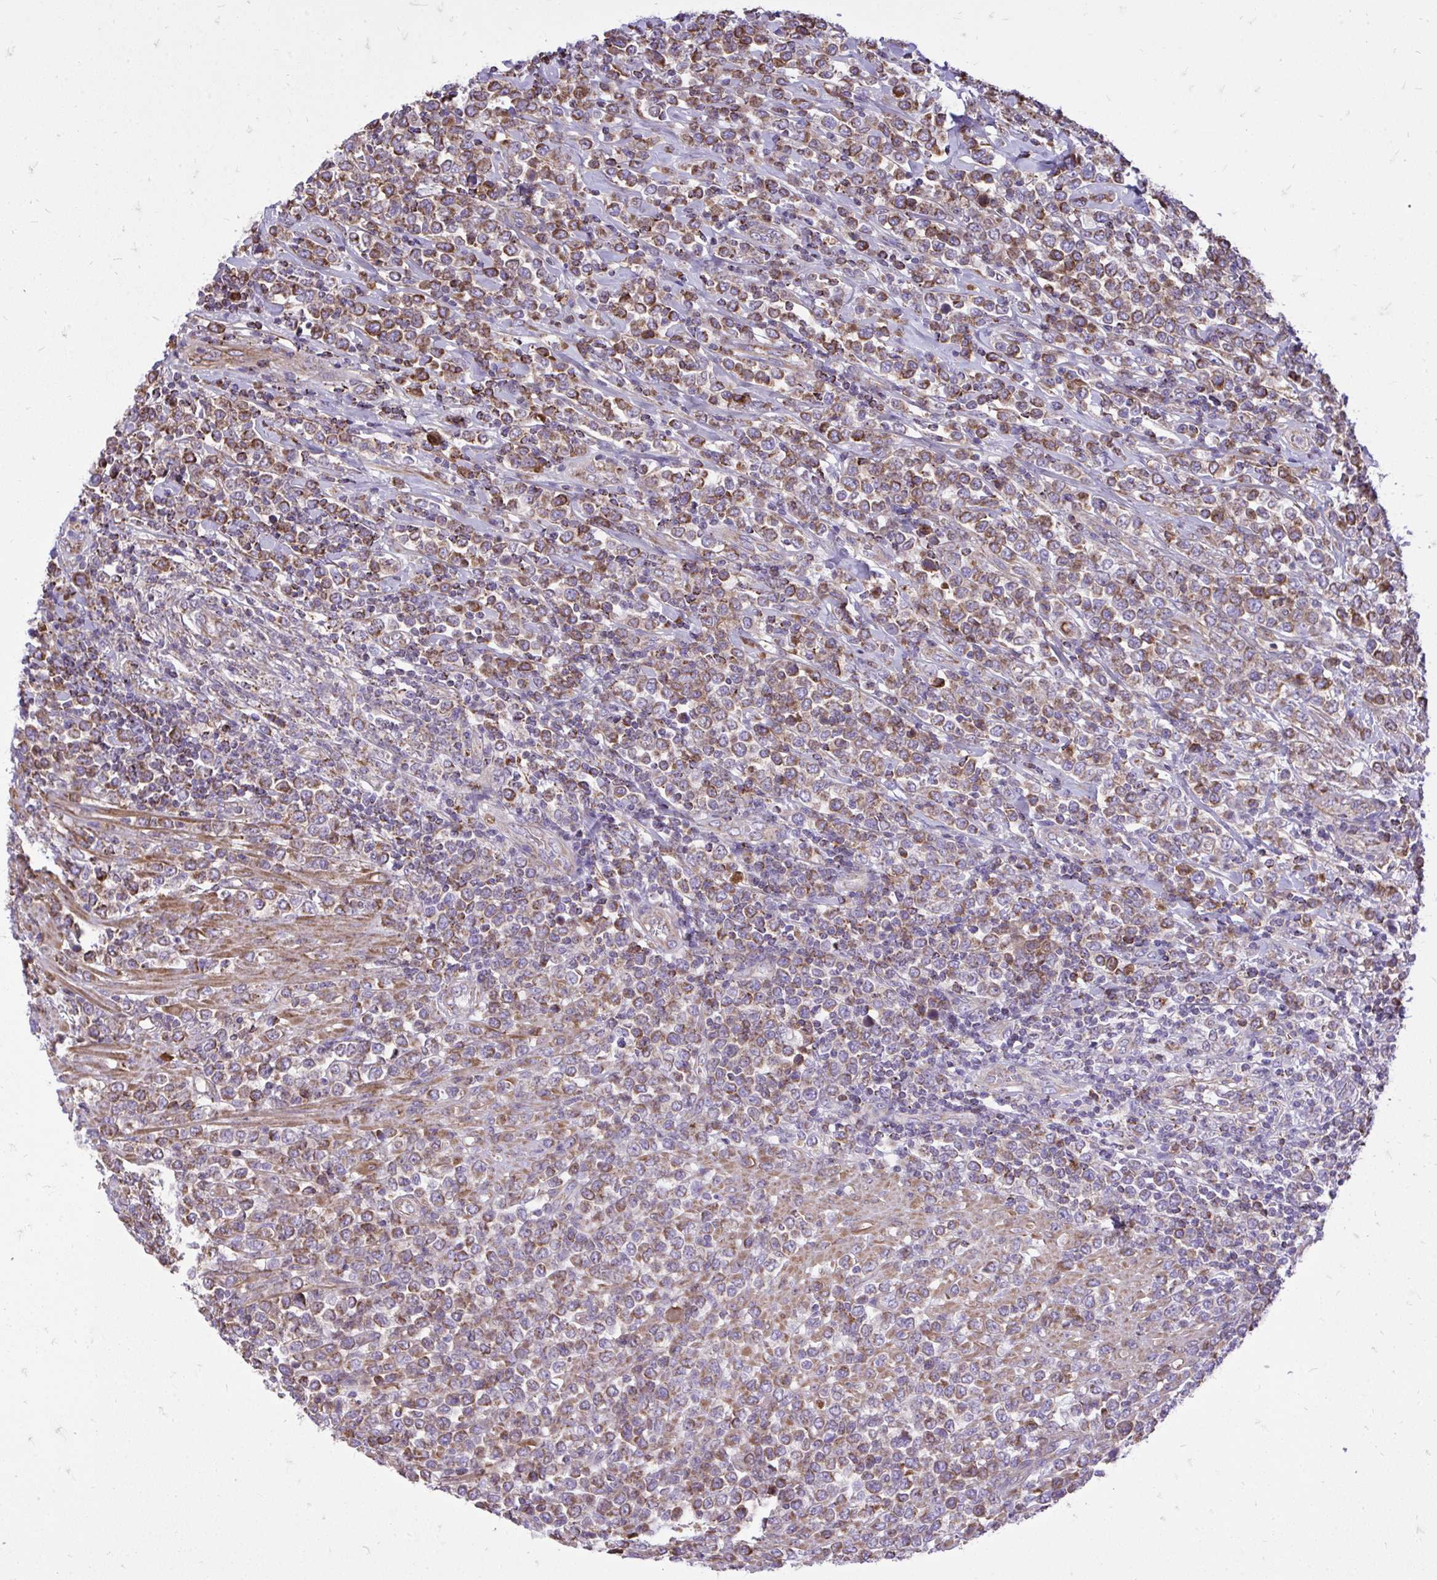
{"staining": {"intensity": "moderate", "quantity": ">75%", "location": "cytoplasmic/membranous"}, "tissue": "lymphoma", "cell_type": "Tumor cells", "image_type": "cancer", "snomed": [{"axis": "morphology", "description": "Malignant lymphoma, non-Hodgkin's type, High grade"}, {"axis": "topography", "description": "Soft tissue"}], "caption": "This image reveals malignant lymphoma, non-Hodgkin's type (high-grade) stained with IHC to label a protein in brown. The cytoplasmic/membranous of tumor cells show moderate positivity for the protein. Nuclei are counter-stained blue.", "gene": "ATP13A2", "patient": {"sex": "female", "age": 56}}